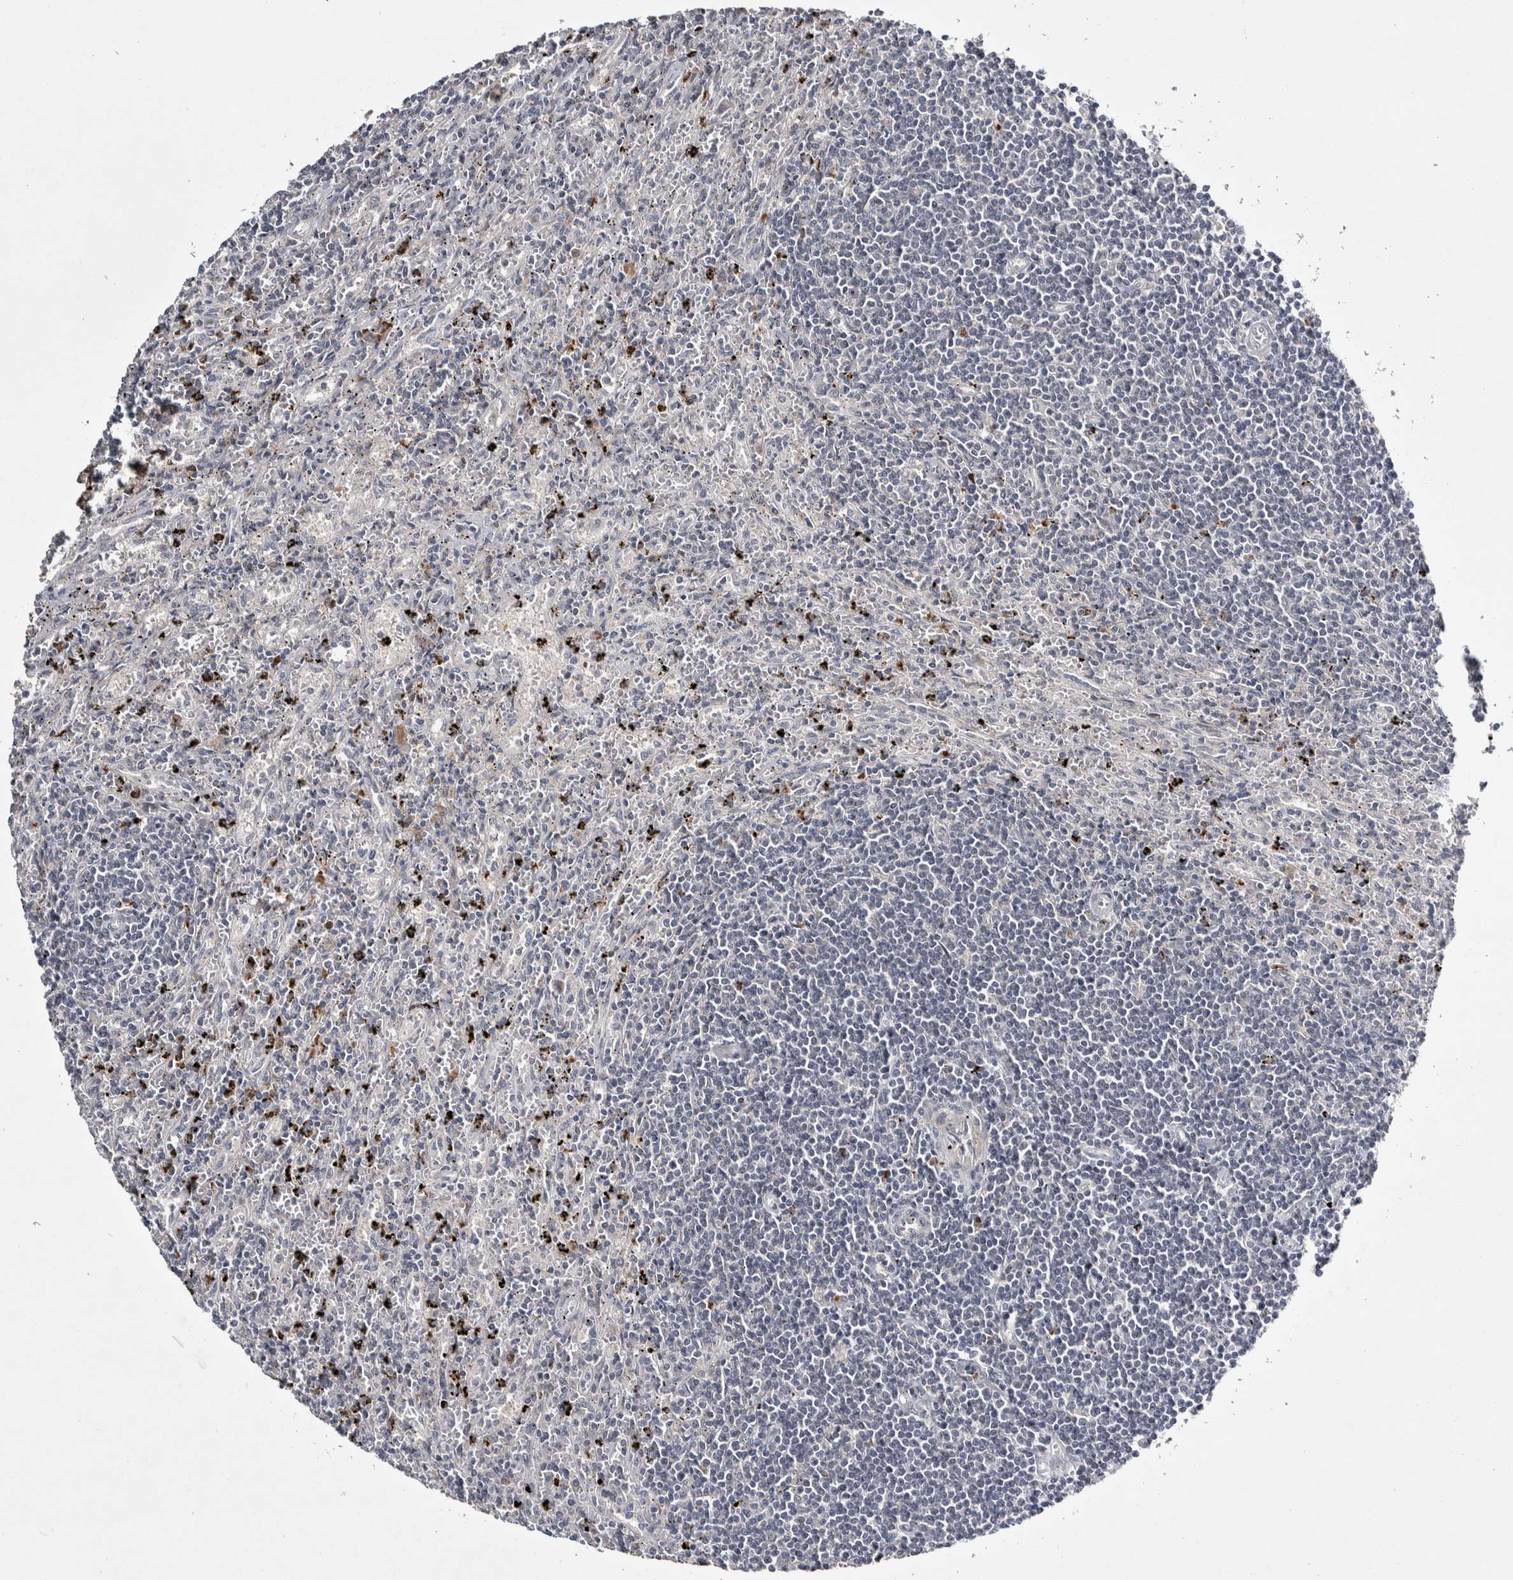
{"staining": {"intensity": "negative", "quantity": "none", "location": "none"}, "tissue": "lymphoma", "cell_type": "Tumor cells", "image_type": "cancer", "snomed": [{"axis": "morphology", "description": "Malignant lymphoma, non-Hodgkin's type, Low grade"}, {"axis": "topography", "description": "Spleen"}], "caption": "The photomicrograph shows no significant positivity in tumor cells of low-grade malignant lymphoma, non-Hodgkin's type.", "gene": "ASPN", "patient": {"sex": "male", "age": 76}}